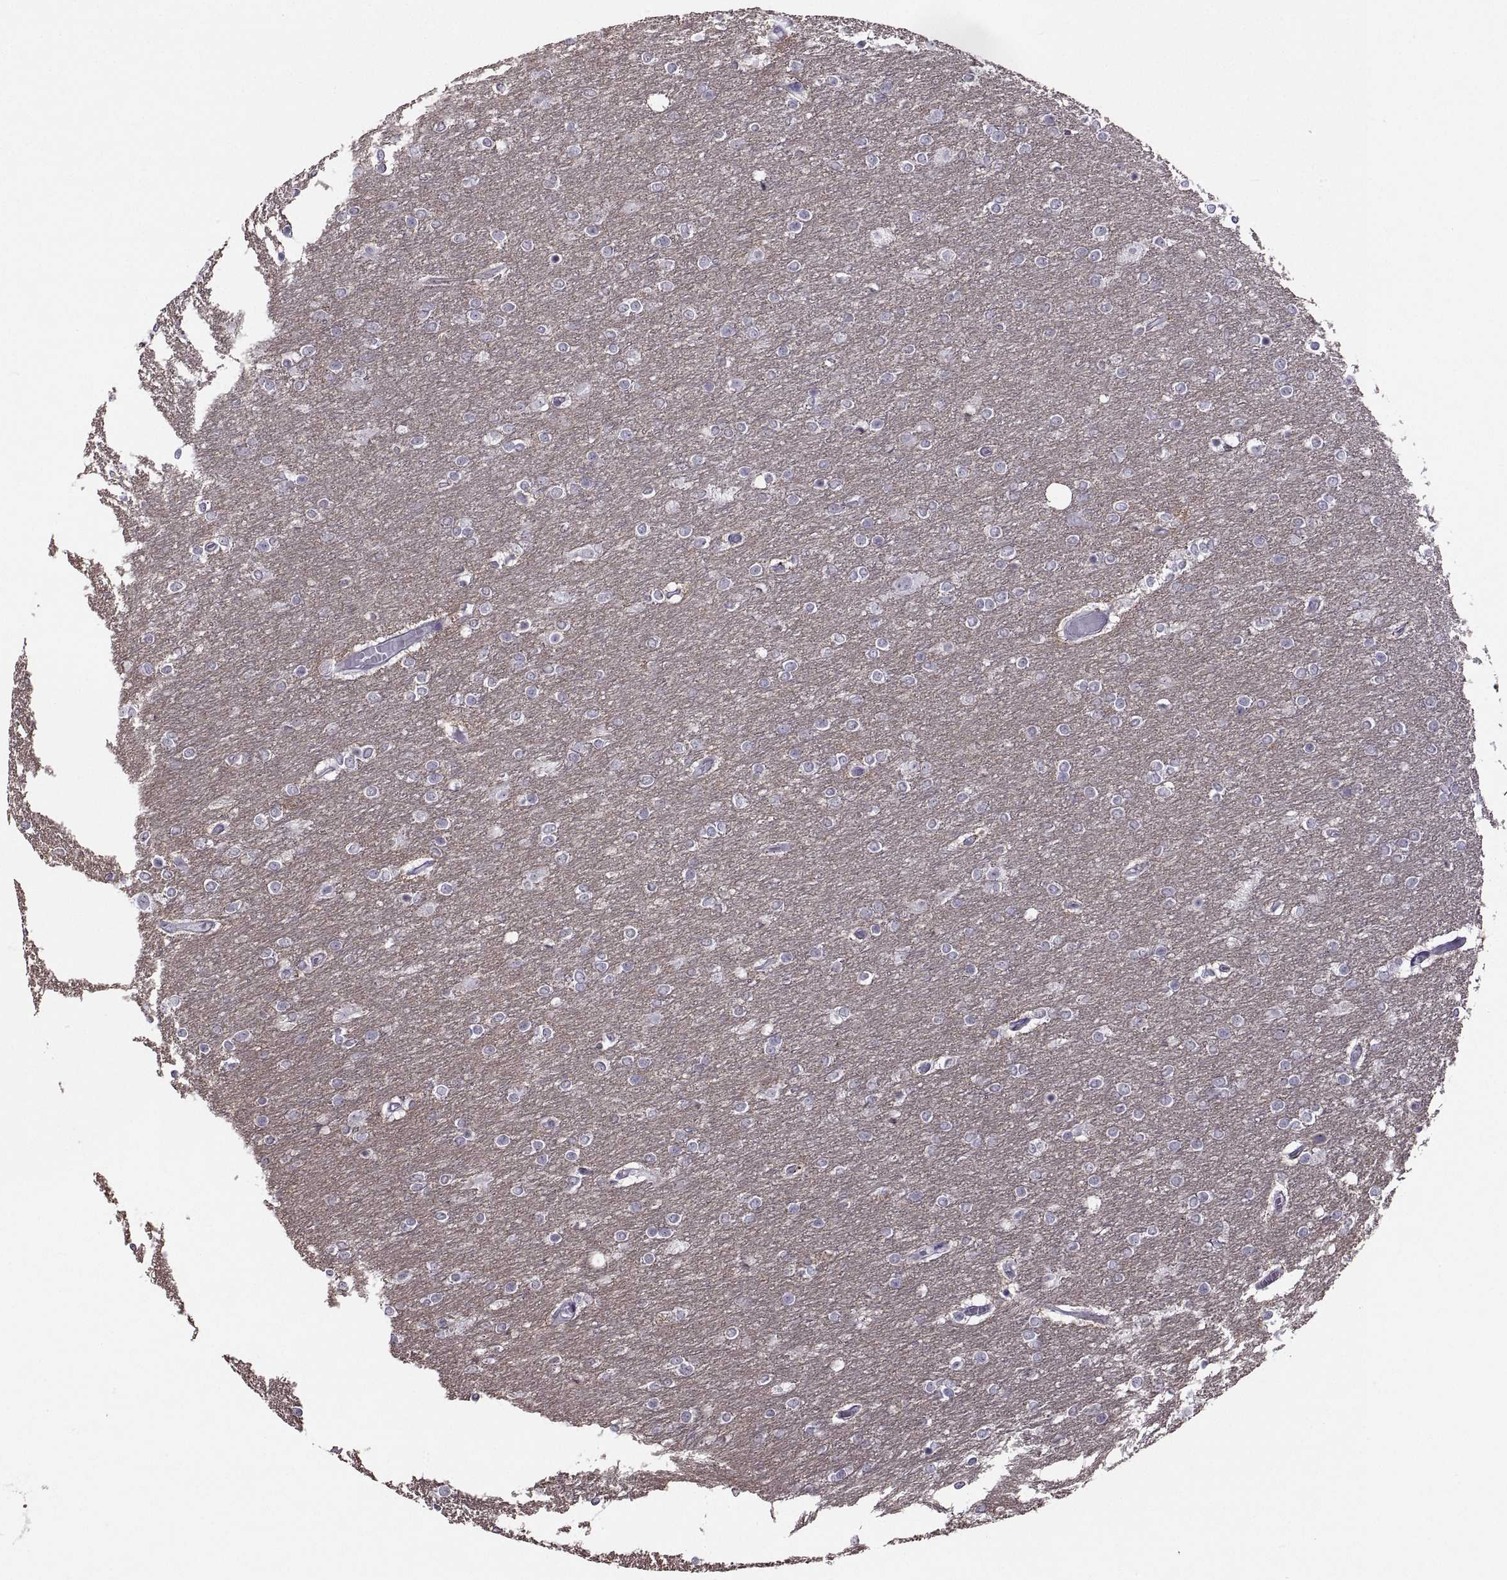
{"staining": {"intensity": "negative", "quantity": "none", "location": "none"}, "tissue": "glioma", "cell_type": "Tumor cells", "image_type": "cancer", "snomed": [{"axis": "morphology", "description": "Glioma, malignant, High grade"}, {"axis": "topography", "description": "Brain"}], "caption": "Tumor cells show no significant positivity in glioma.", "gene": "ASIC2", "patient": {"sex": "female", "age": 61}}